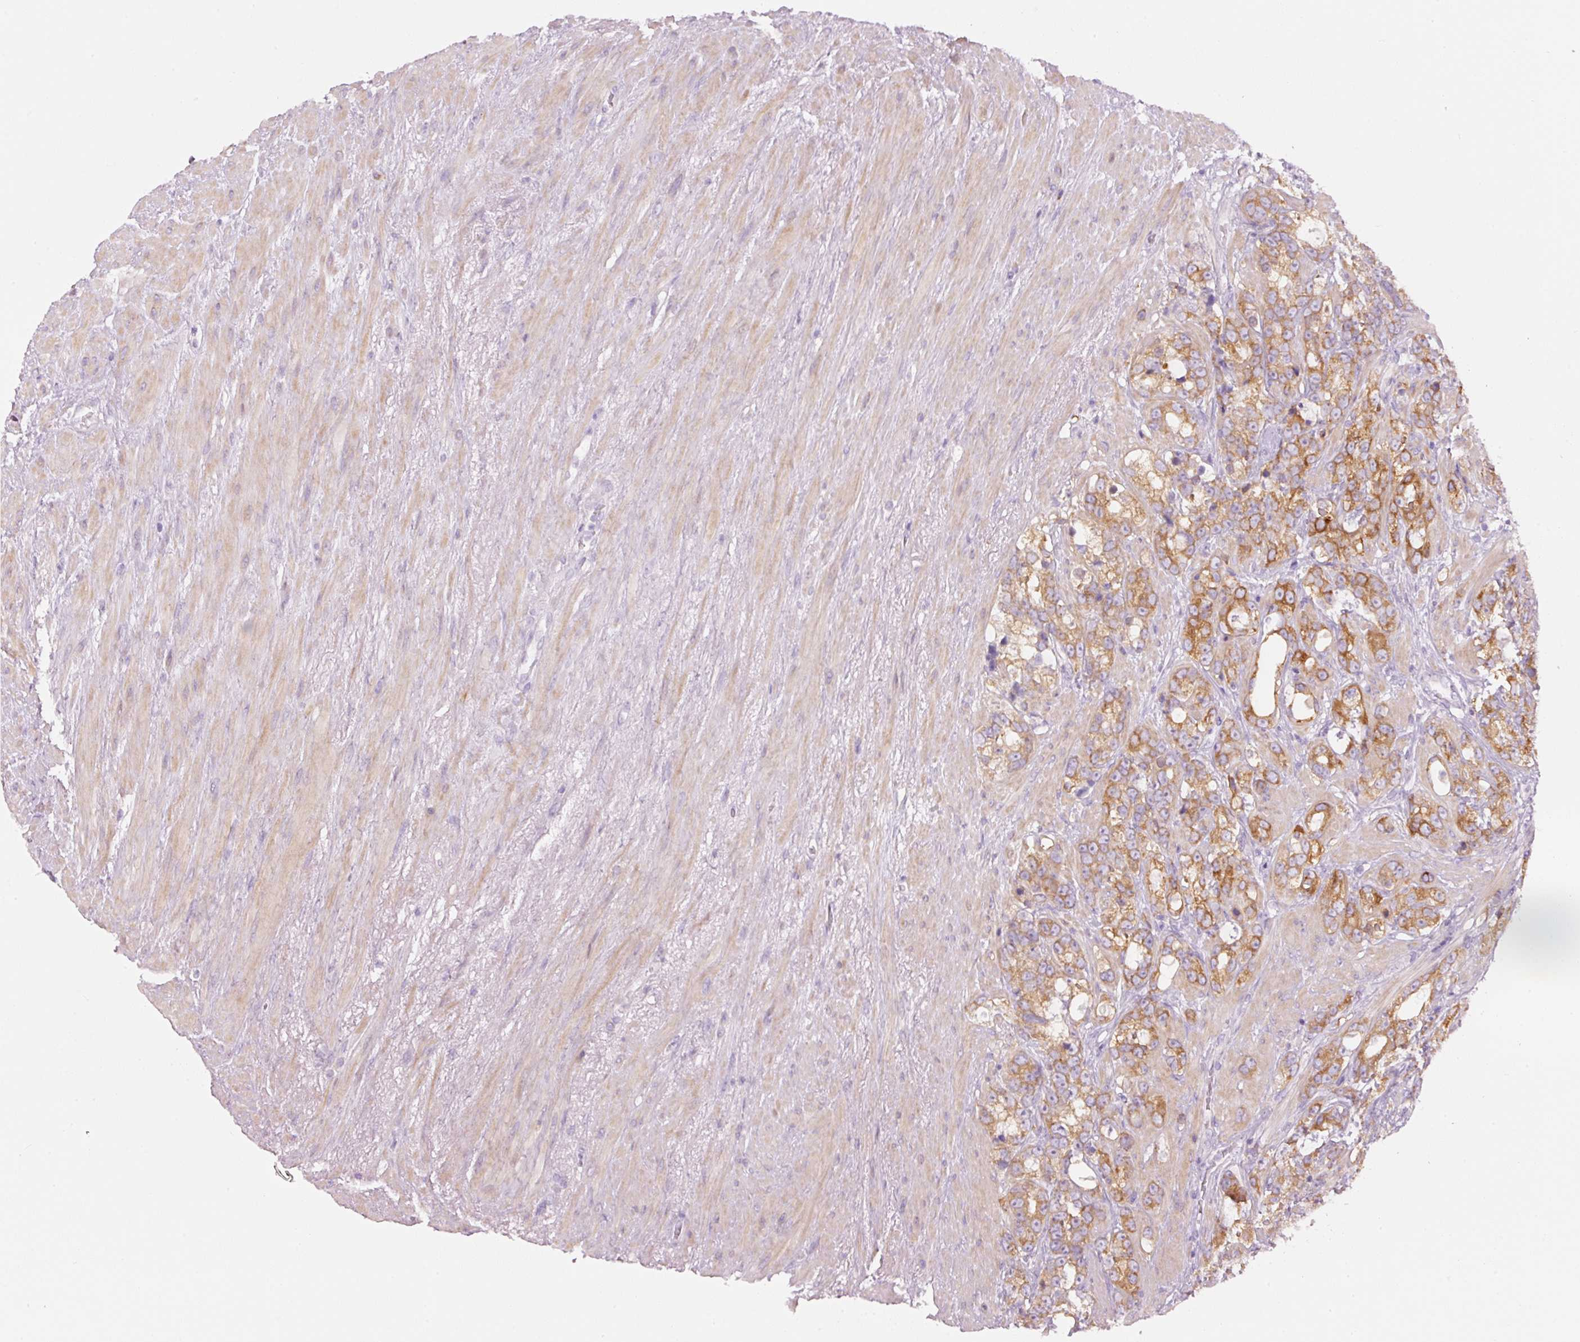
{"staining": {"intensity": "strong", "quantity": ">75%", "location": "cytoplasmic/membranous"}, "tissue": "prostate cancer", "cell_type": "Tumor cells", "image_type": "cancer", "snomed": [{"axis": "morphology", "description": "Adenocarcinoma, High grade"}, {"axis": "topography", "description": "Prostate"}], "caption": "A brown stain shows strong cytoplasmic/membranous expression of a protein in prostate cancer (high-grade adenocarcinoma) tumor cells. (Stains: DAB in brown, nuclei in blue, Microscopy: brightfield microscopy at high magnification).", "gene": "PDXDC1", "patient": {"sex": "male", "age": 74}}